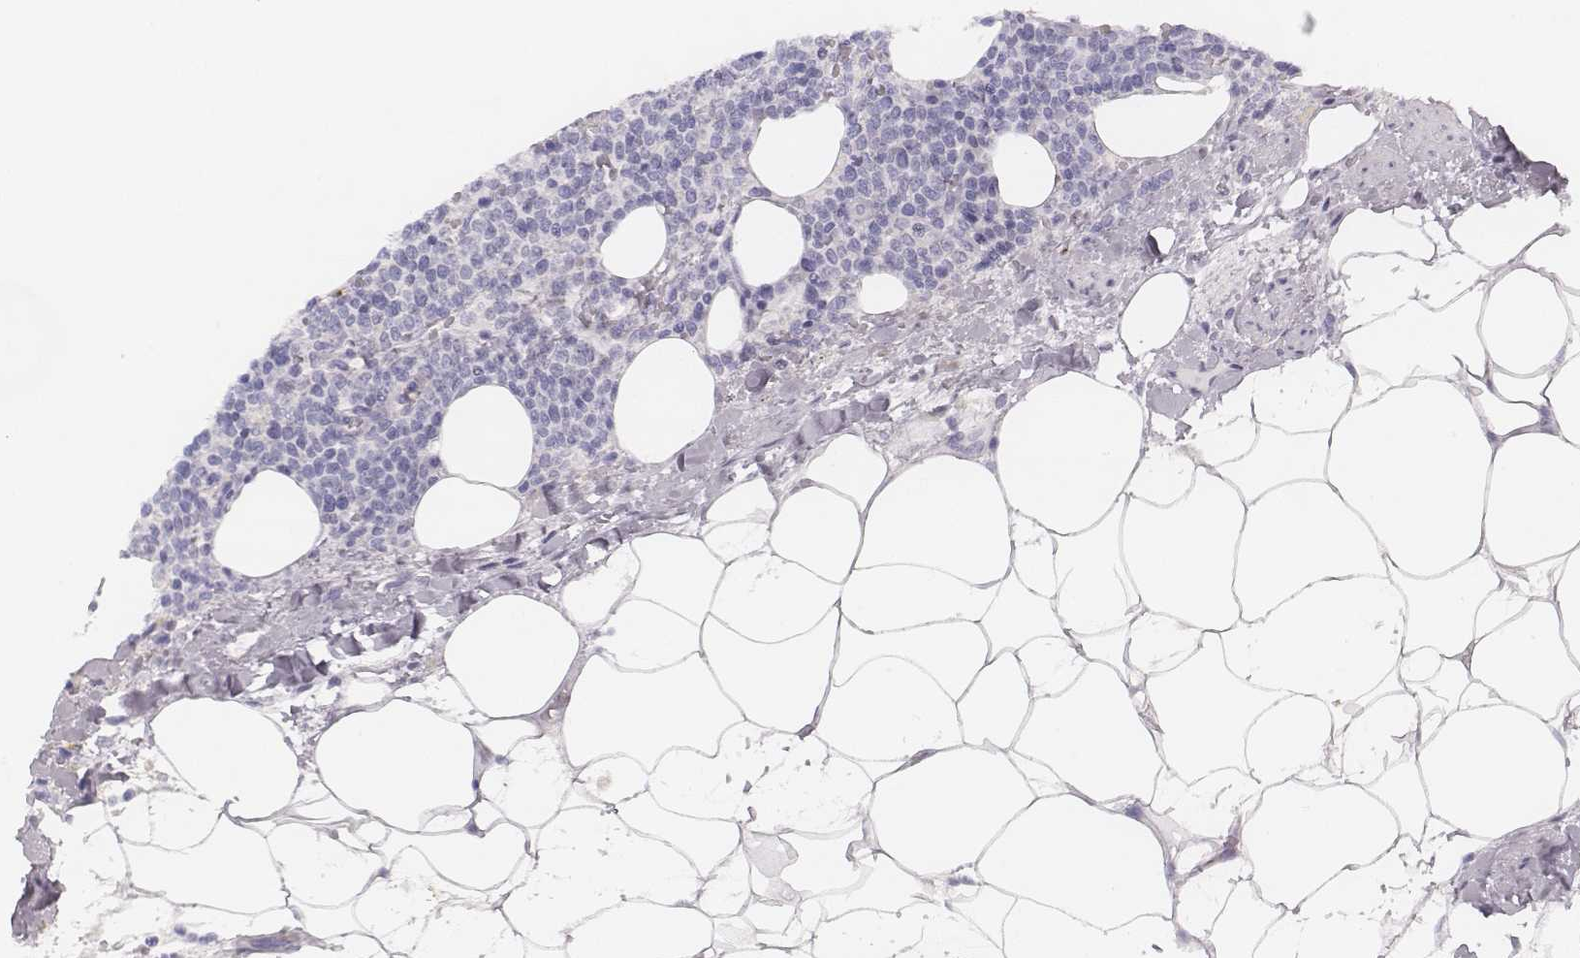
{"staining": {"intensity": "negative", "quantity": "none", "location": "none"}, "tissue": "lymphoma", "cell_type": "Tumor cells", "image_type": "cancer", "snomed": [{"axis": "morphology", "description": "Malignant lymphoma, non-Hodgkin's type, High grade"}, {"axis": "topography", "description": "Lymph node"}], "caption": "Tumor cells are negative for brown protein staining in lymphoma.", "gene": "KCNJ12", "patient": {"sex": "male", "age": 61}}